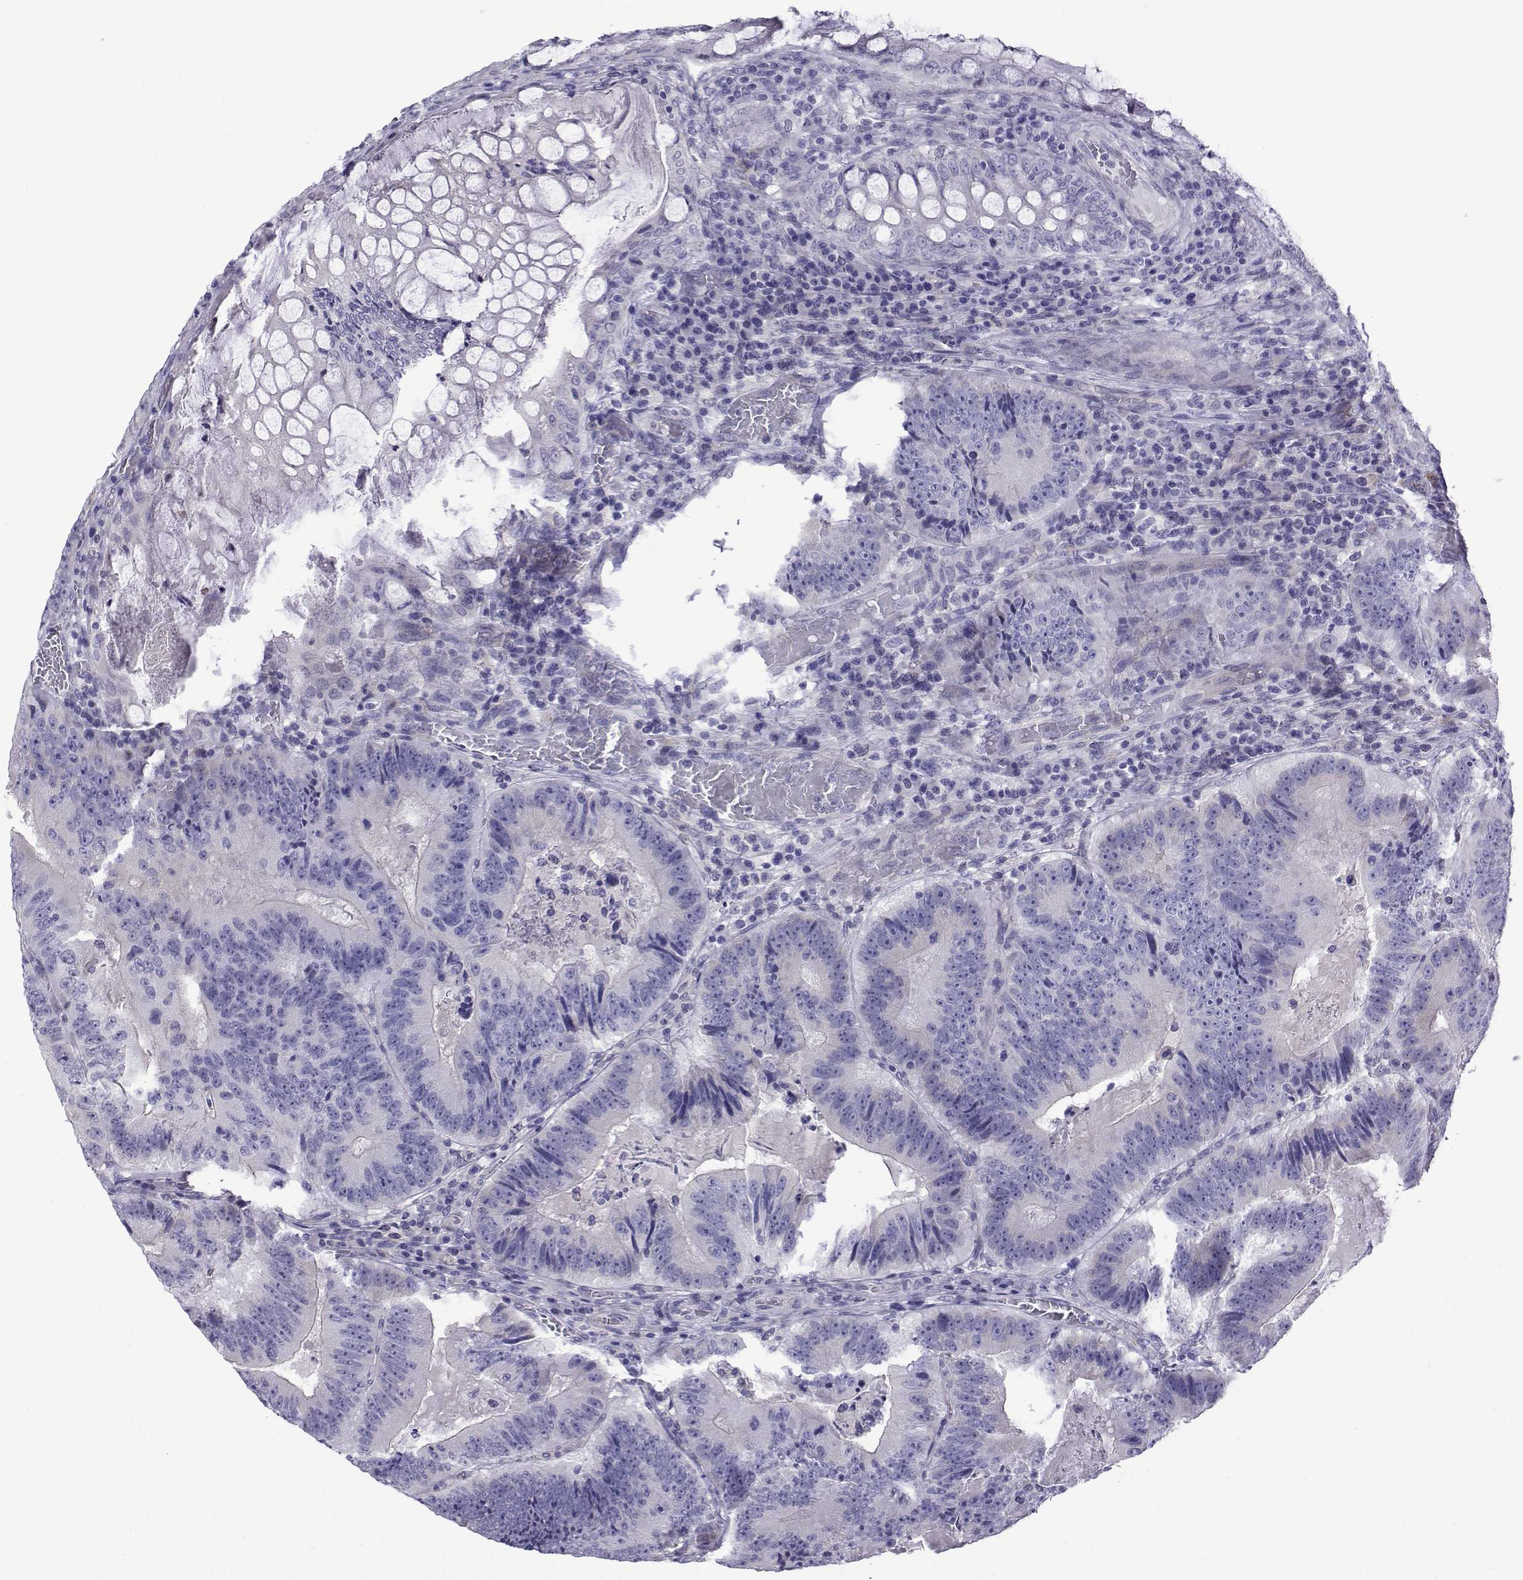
{"staining": {"intensity": "negative", "quantity": "none", "location": "none"}, "tissue": "colorectal cancer", "cell_type": "Tumor cells", "image_type": "cancer", "snomed": [{"axis": "morphology", "description": "Adenocarcinoma, NOS"}, {"axis": "topography", "description": "Colon"}], "caption": "Human colorectal cancer stained for a protein using IHC demonstrates no positivity in tumor cells.", "gene": "CFAP70", "patient": {"sex": "female", "age": 86}}